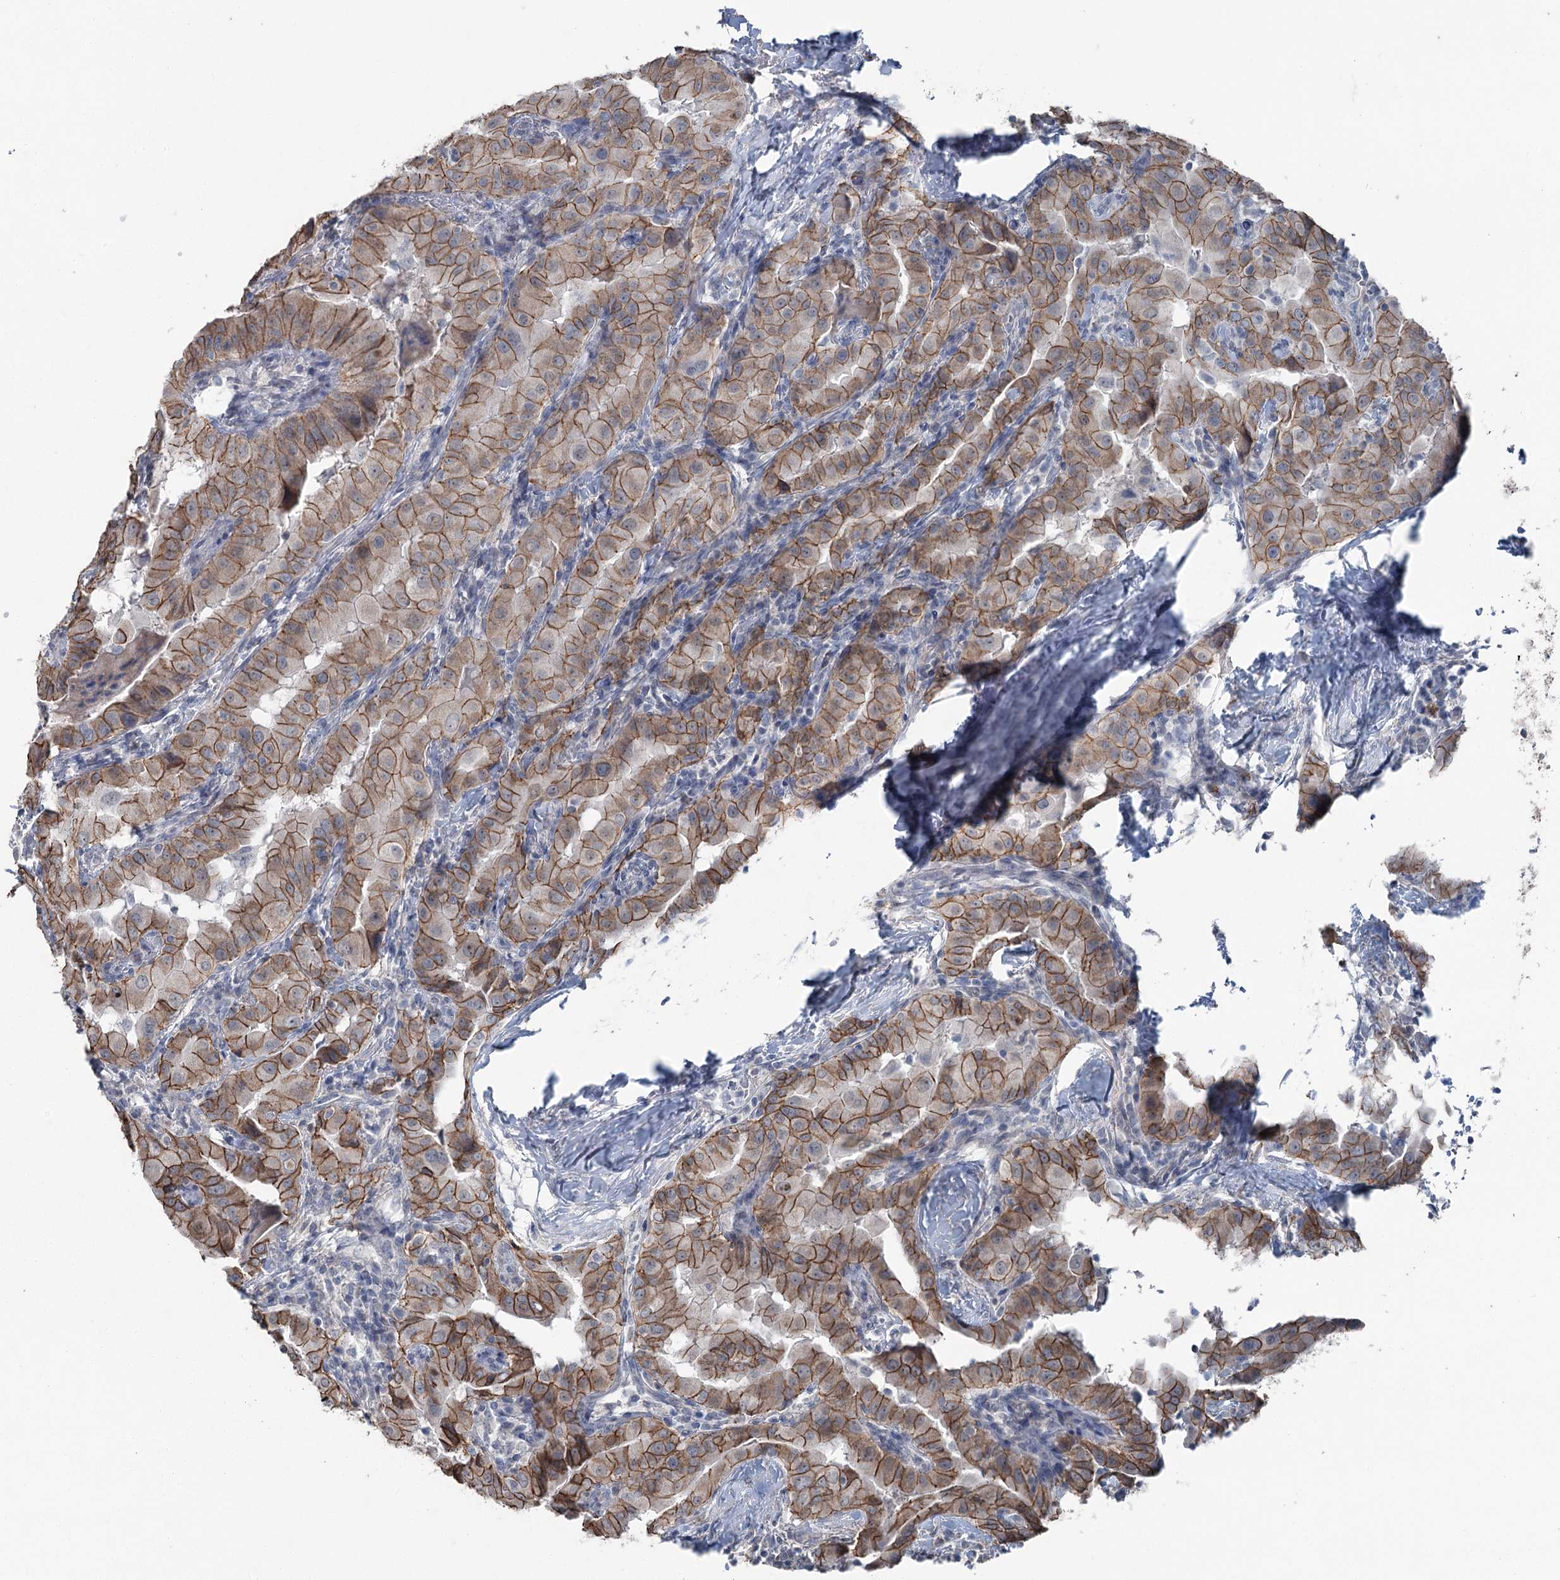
{"staining": {"intensity": "strong", "quantity": ">75%", "location": "cytoplasmic/membranous"}, "tissue": "thyroid cancer", "cell_type": "Tumor cells", "image_type": "cancer", "snomed": [{"axis": "morphology", "description": "Papillary adenocarcinoma, NOS"}, {"axis": "topography", "description": "Thyroid gland"}], "caption": "Thyroid cancer stained for a protein (brown) demonstrates strong cytoplasmic/membranous positive positivity in about >75% of tumor cells.", "gene": "FAM120B", "patient": {"sex": "male", "age": 33}}